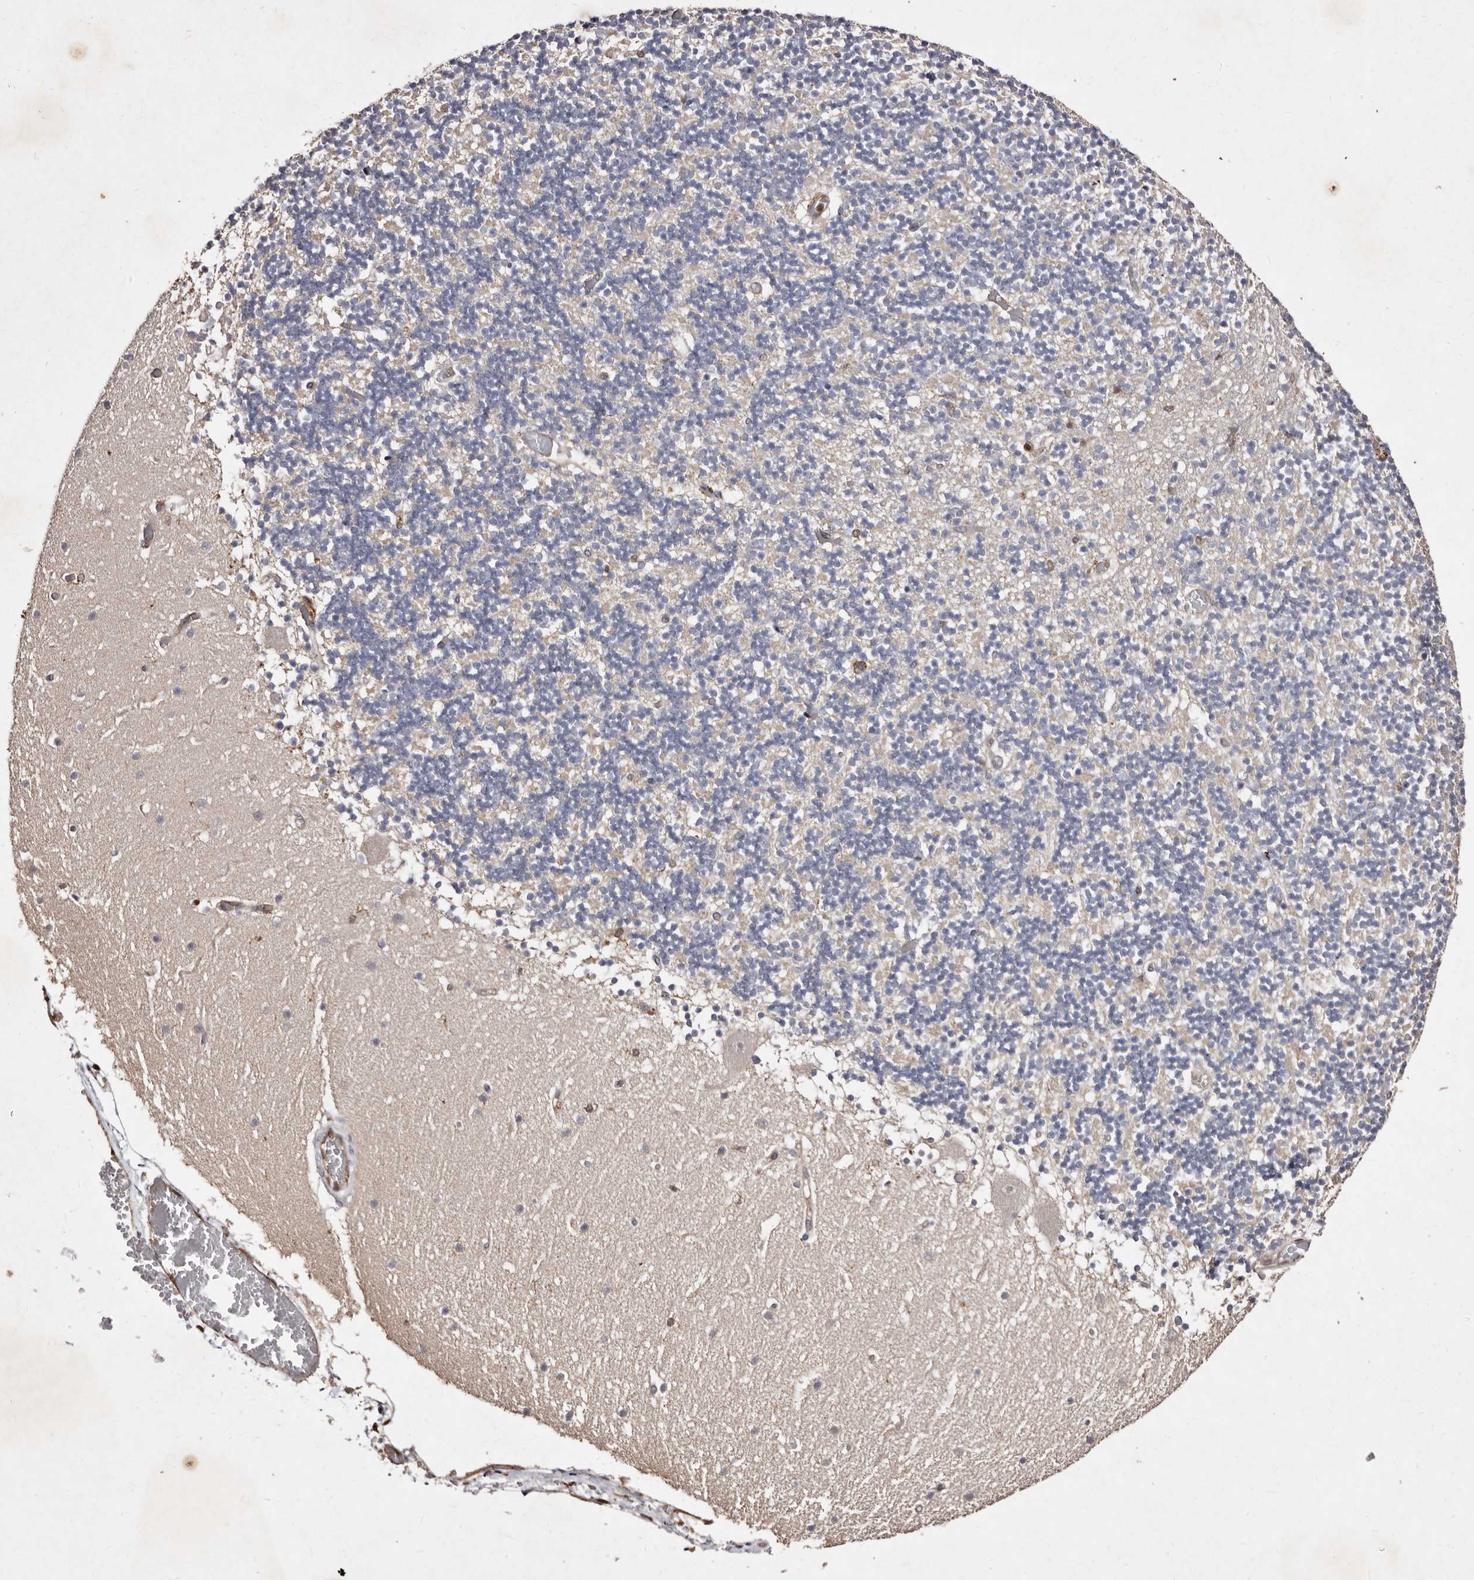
{"staining": {"intensity": "negative", "quantity": "none", "location": "none"}, "tissue": "cerebellum", "cell_type": "Cells in granular layer", "image_type": "normal", "snomed": [{"axis": "morphology", "description": "Normal tissue, NOS"}, {"axis": "topography", "description": "Cerebellum"}], "caption": "There is no significant staining in cells in granular layer of cerebellum. The staining was performed using DAB to visualize the protein expression in brown, while the nuclei were stained in blue with hematoxylin (Magnification: 20x).", "gene": "GIMAP4", "patient": {"sex": "female", "age": 28}}